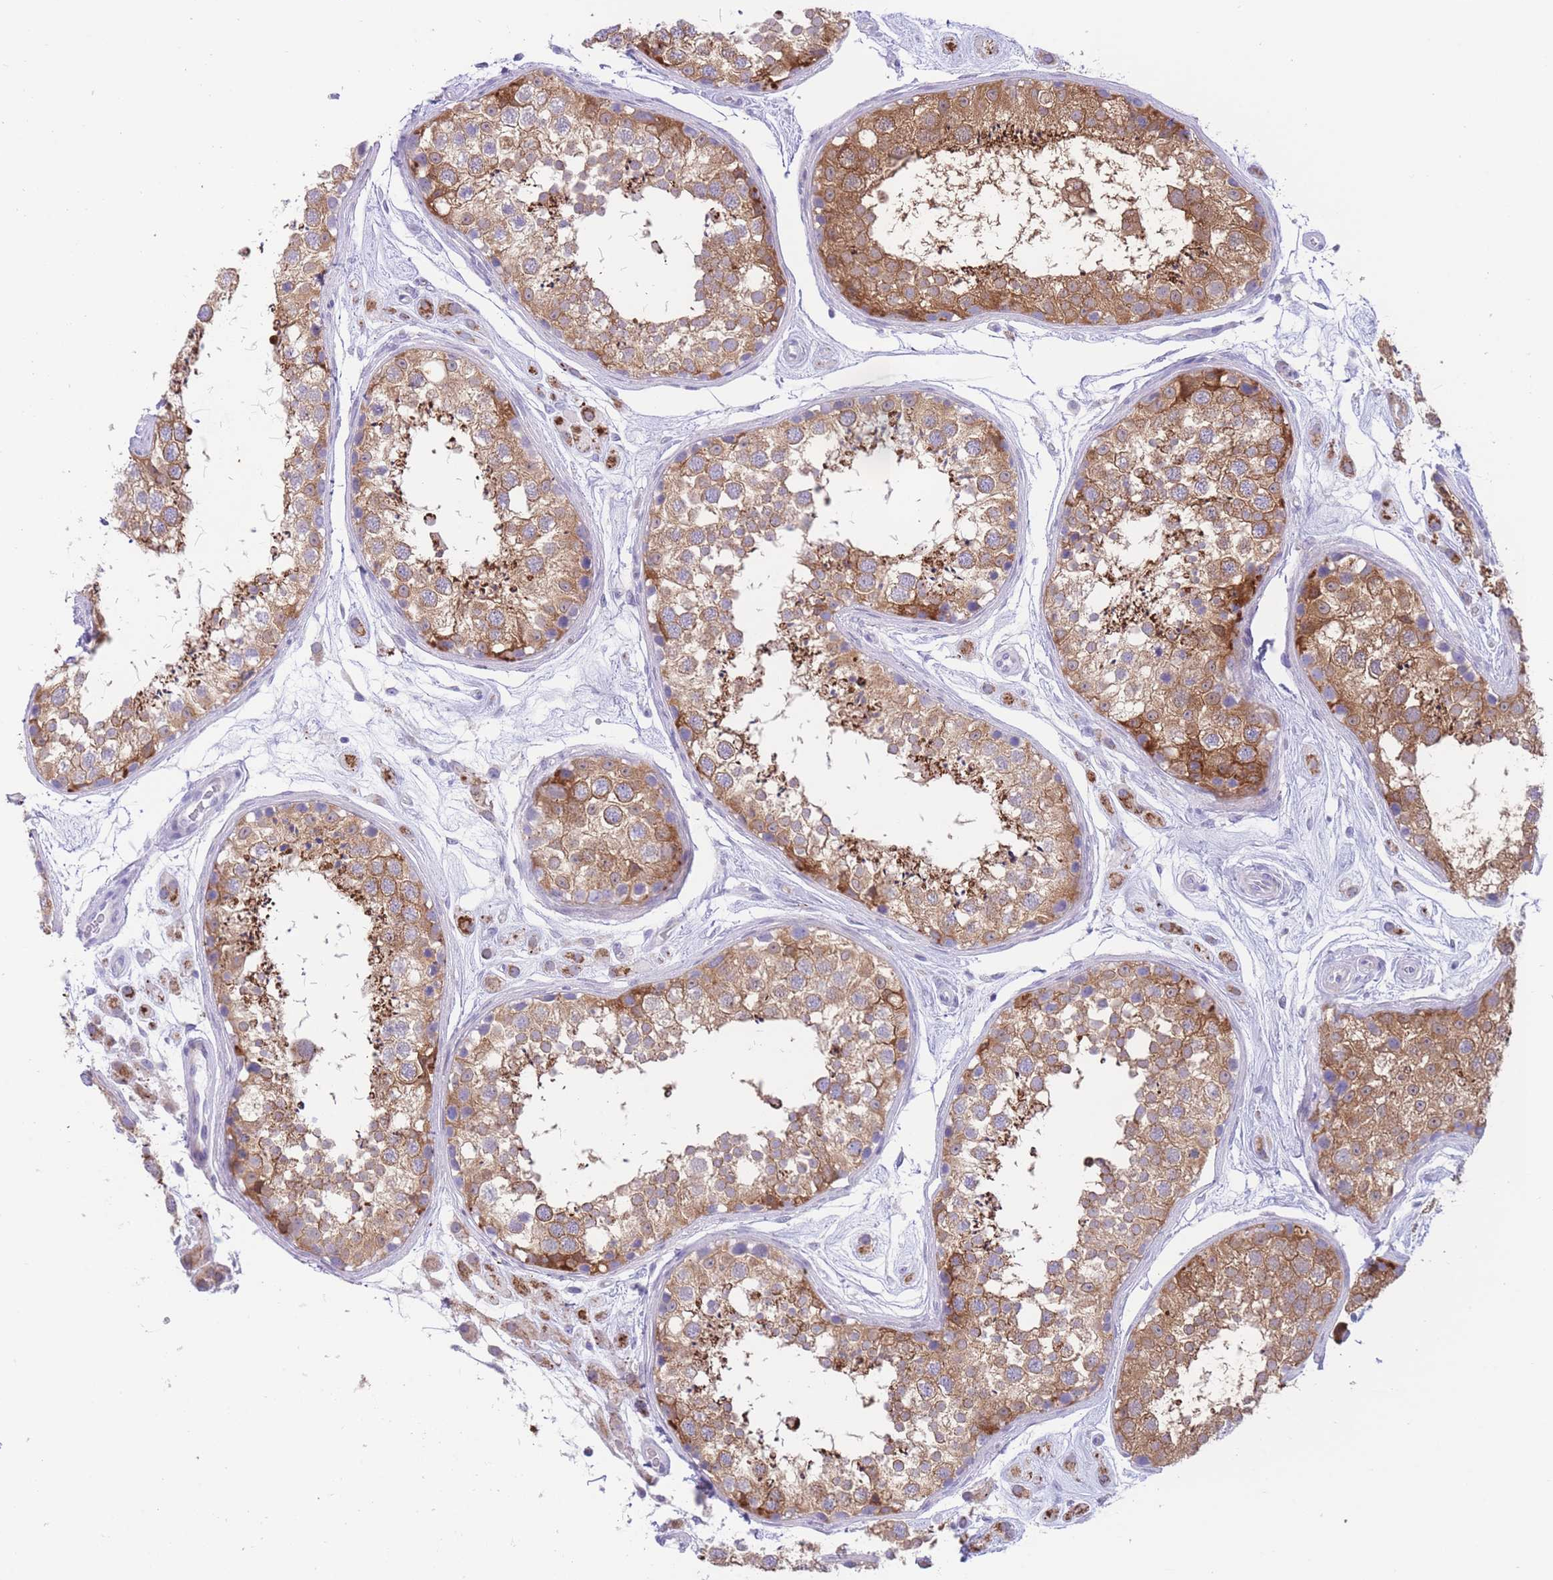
{"staining": {"intensity": "moderate", "quantity": ">75%", "location": "cytoplasmic/membranous"}, "tissue": "testis", "cell_type": "Cells in seminiferous ducts", "image_type": "normal", "snomed": [{"axis": "morphology", "description": "Normal tissue, NOS"}, {"axis": "topography", "description": "Testis"}], "caption": "The immunohistochemical stain shows moderate cytoplasmic/membranous expression in cells in seminiferous ducts of benign testis. (brown staining indicates protein expression, while blue staining denotes nuclei).", "gene": "QTRT1", "patient": {"sex": "male", "age": 25}}